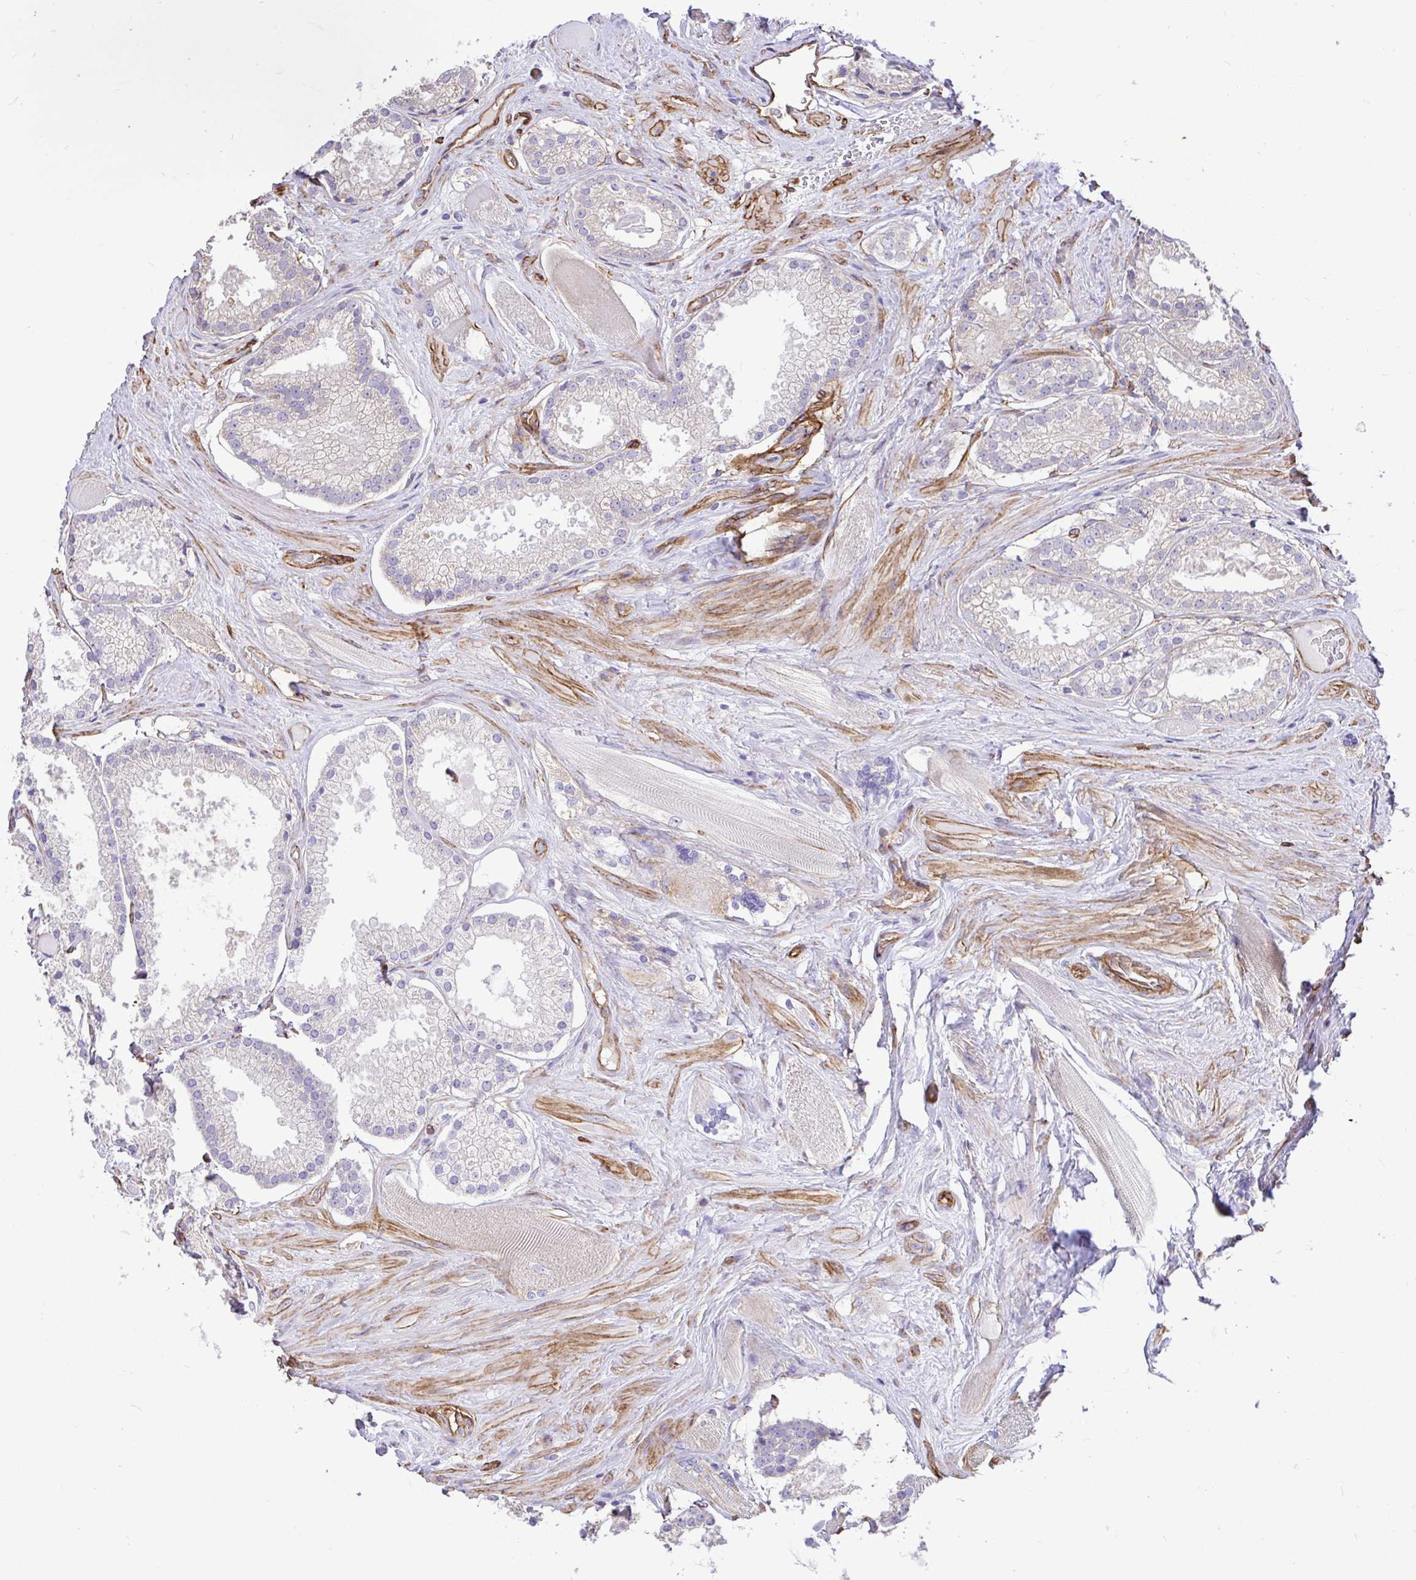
{"staining": {"intensity": "negative", "quantity": "none", "location": "none"}, "tissue": "prostate cancer", "cell_type": "Tumor cells", "image_type": "cancer", "snomed": [{"axis": "morphology", "description": "Adenocarcinoma, High grade"}, {"axis": "topography", "description": "Prostate"}], "caption": "A histopathology image of adenocarcinoma (high-grade) (prostate) stained for a protein demonstrates no brown staining in tumor cells.", "gene": "PTPRK", "patient": {"sex": "male", "age": 68}}